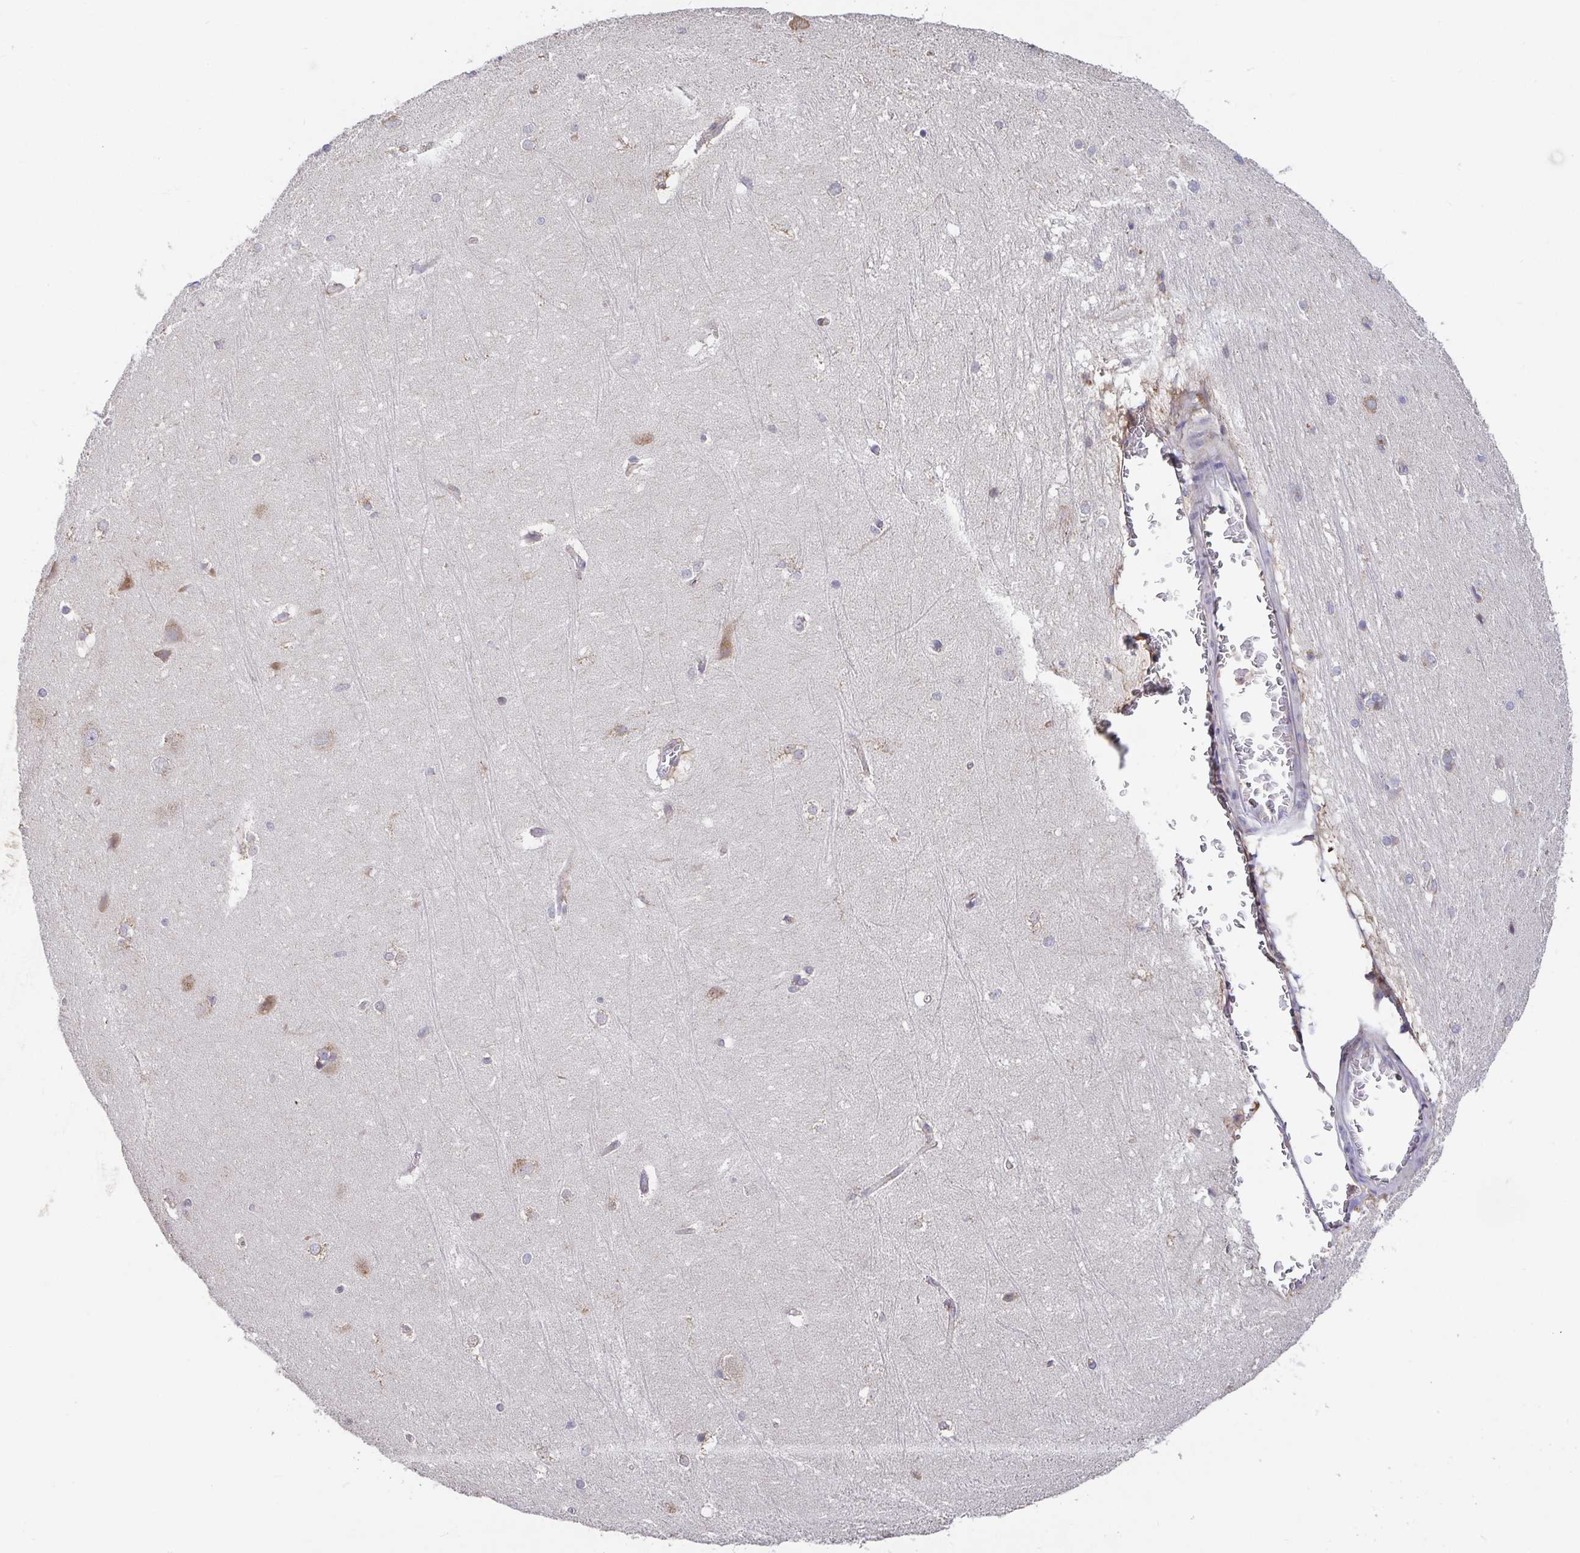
{"staining": {"intensity": "negative", "quantity": "none", "location": "none"}, "tissue": "hippocampus", "cell_type": "Glial cells", "image_type": "normal", "snomed": [{"axis": "morphology", "description": "Normal tissue, NOS"}, {"axis": "topography", "description": "Cerebral cortex"}, {"axis": "topography", "description": "Hippocampus"}], "caption": "Glial cells show no significant protein staining in normal hippocampus.", "gene": "ELP1", "patient": {"sex": "female", "age": 19}}